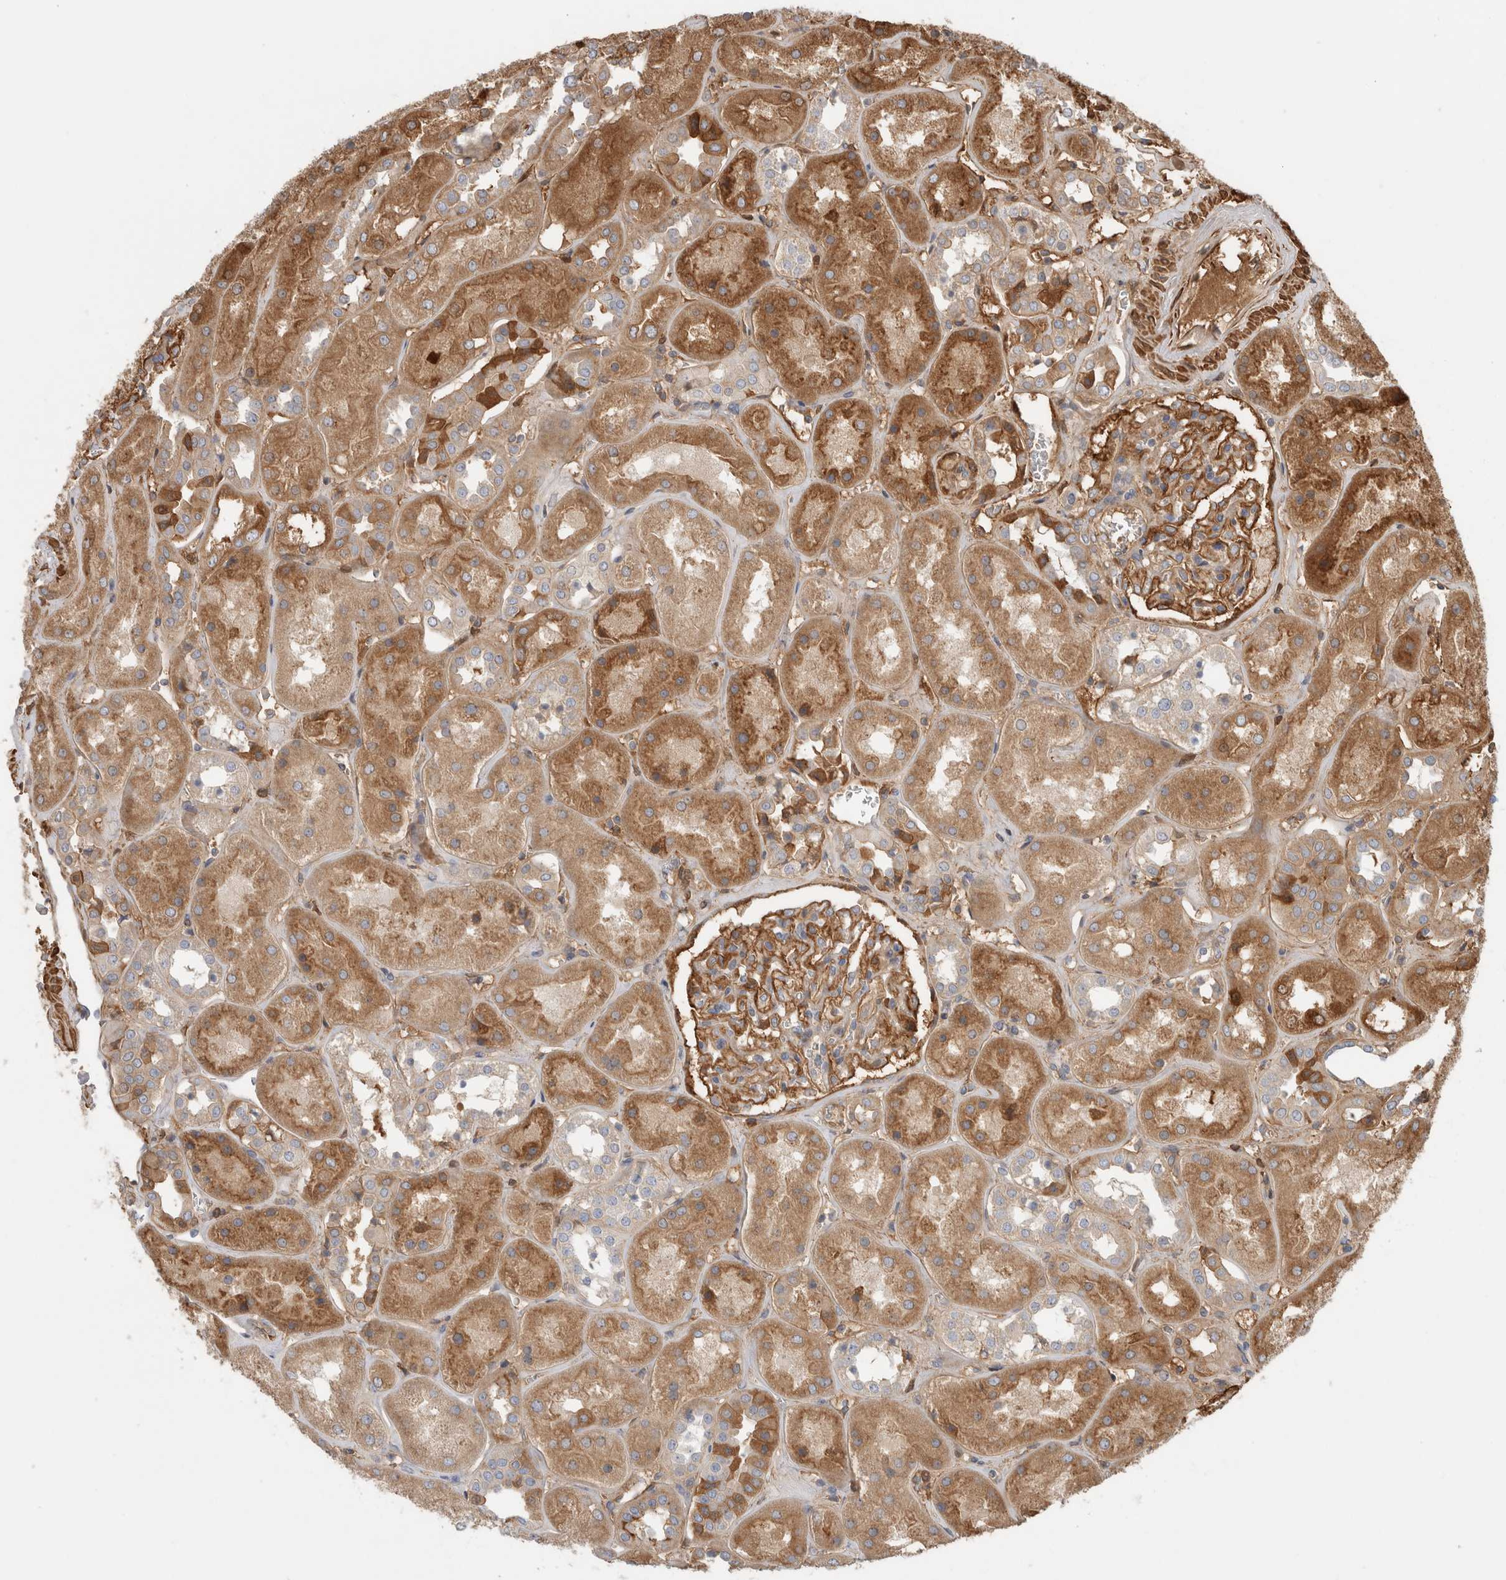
{"staining": {"intensity": "moderate", "quantity": ">75%", "location": "cytoplasmic/membranous"}, "tissue": "kidney", "cell_type": "Cells in glomeruli", "image_type": "normal", "snomed": [{"axis": "morphology", "description": "Normal tissue, NOS"}, {"axis": "topography", "description": "Kidney"}], "caption": "Kidney stained with DAB (3,3'-diaminobenzidine) IHC shows medium levels of moderate cytoplasmic/membranous positivity in approximately >75% of cells in glomeruli.", "gene": "CFI", "patient": {"sex": "male", "age": 70}}